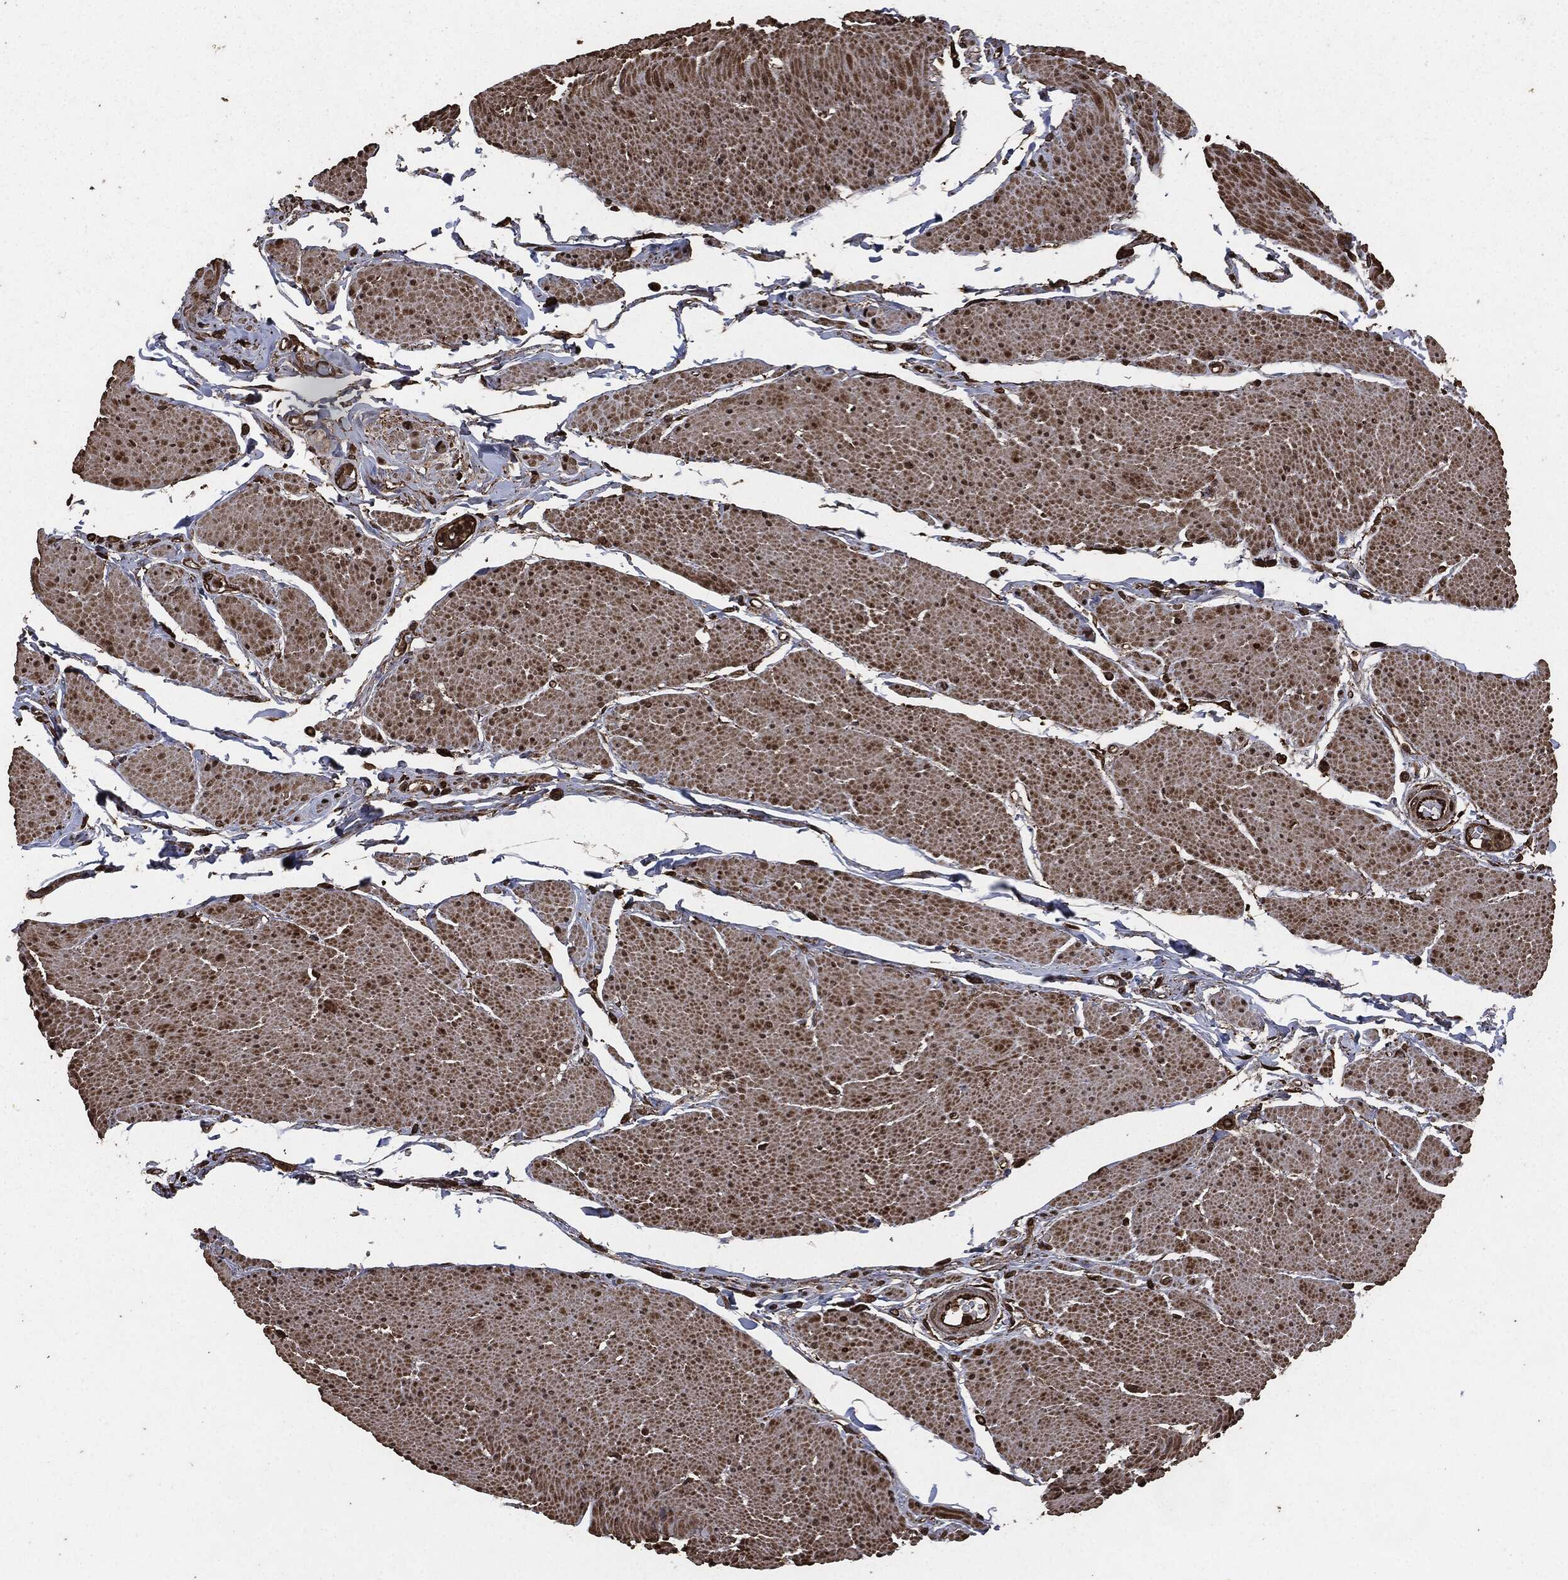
{"staining": {"intensity": "strong", "quantity": "25%-75%", "location": "nuclear"}, "tissue": "smooth muscle", "cell_type": "Smooth muscle cells", "image_type": "normal", "snomed": [{"axis": "morphology", "description": "Normal tissue, NOS"}, {"axis": "topography", "description": "Smooth muscle"}, {"axis": "topography", "description": "Anal"}], "caption": "Unremarkable smooth muscle was stained to show a protein in brown. There is high levels of strong nuclear staining in approximately 25%-75% of smooth muscle cells. (brown staining indicates protein expression, while blue staining denotes nuclei).", "gene": "EGFR", "patient": {"sex": "male", "age": 83}}